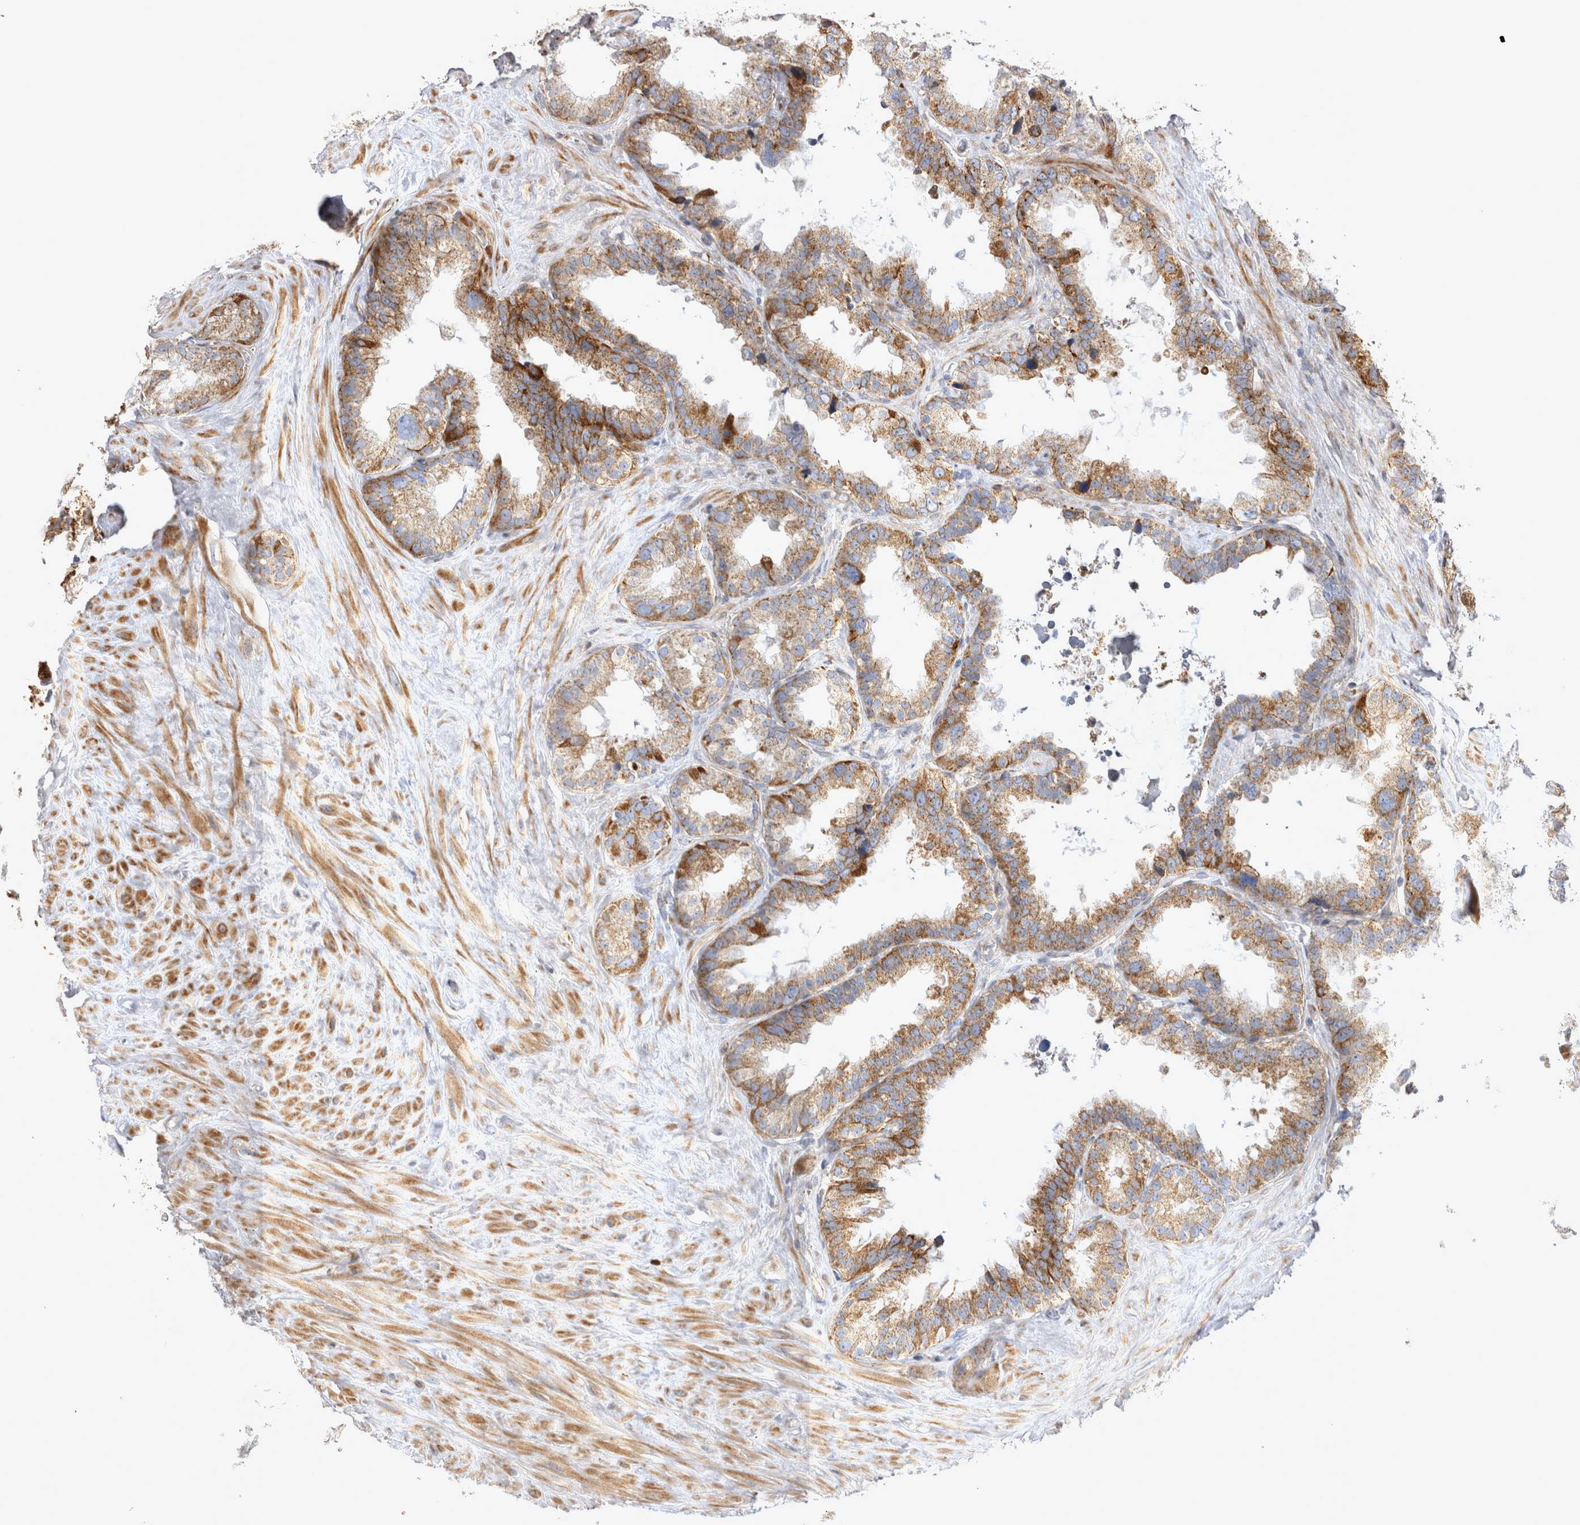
{"staining": {"intensity": "moderate", "quantity": ">75%", "location": "cytoplasmic/membranous"}, "tissue": "seminal vesicle", "cell_type": "Glandular cells", "image_type": "normal", "snomed": [{"axis": "morphology", "description": "Normal tissue, NOS"}, {"axis": "topography", "description": "Seminal veicle"}], "caption": "Immunohistochemistry (IHC) staining of normal seminal vesicle, which reveals medium levels of moderate cytoplasmic/membranous expression in approximately >75% of glandular cells indicating moderate cytoplasmic/membranous protein staining. The staining was performed using DAB (3,3'-diaminobenzidine) (brown) for protein detection and nuclei were counterstained in hematoxylin (blue).", "gene": "TSPOAP1", "patient": {"sex": "male", "age": 80}}